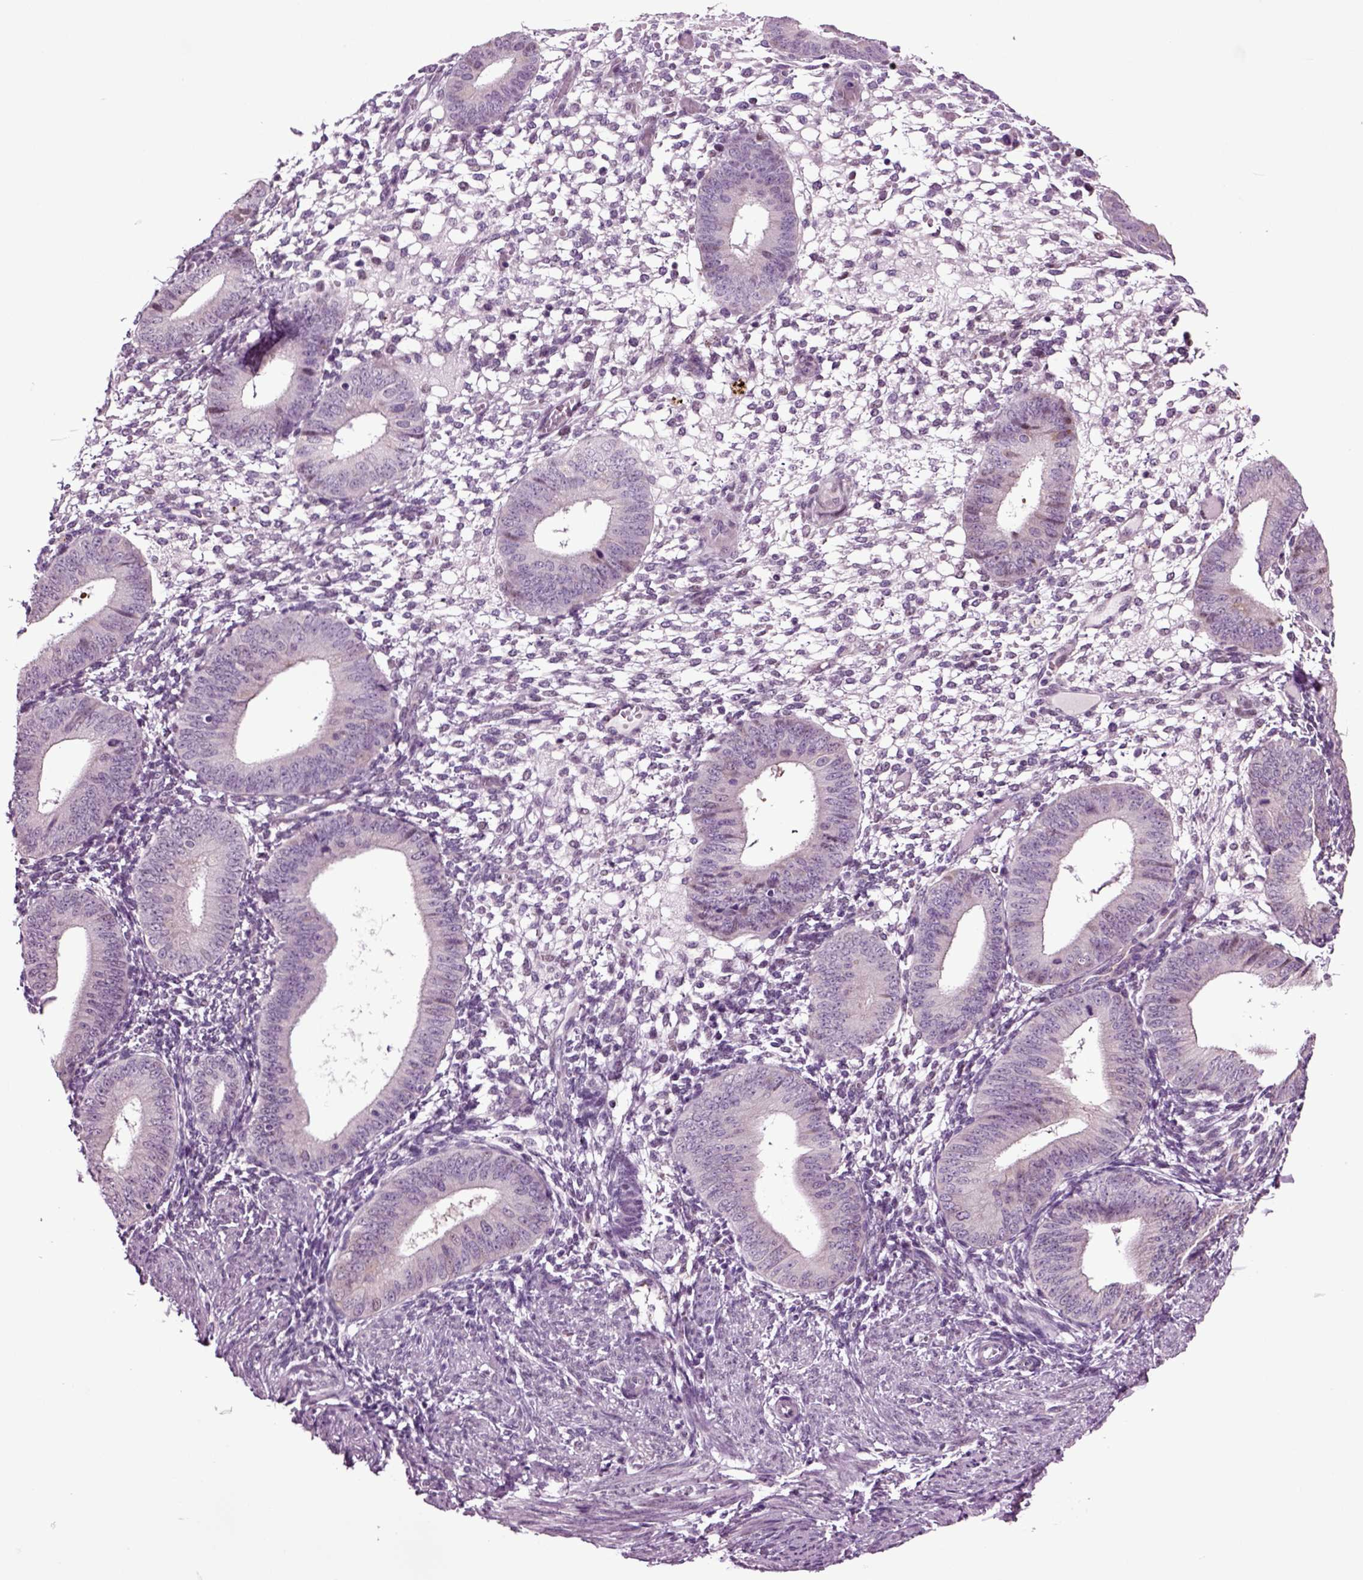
{"staining": {"intensity": "negative", "quantity": "none", "location": "none"}, "tissue": "endometrium", "cell_type": "Cells in endometrial stroma", "image_type": "normal", "snomed": [{"axis": "morphology", "description": "Normal tissue, NOS"}, {"axis": "topography", "description": "Endometrium"}], "caption": "An immunohistochemistry photomicrograph of unremarkable endometrium is shown. There is no staining in cells in endometrial stroma of endometrium. (DAB immunohistochemistry (IHC), high magnification).", "gene": "PLCH2", "patient": {"sex": "female", "age": 39}}